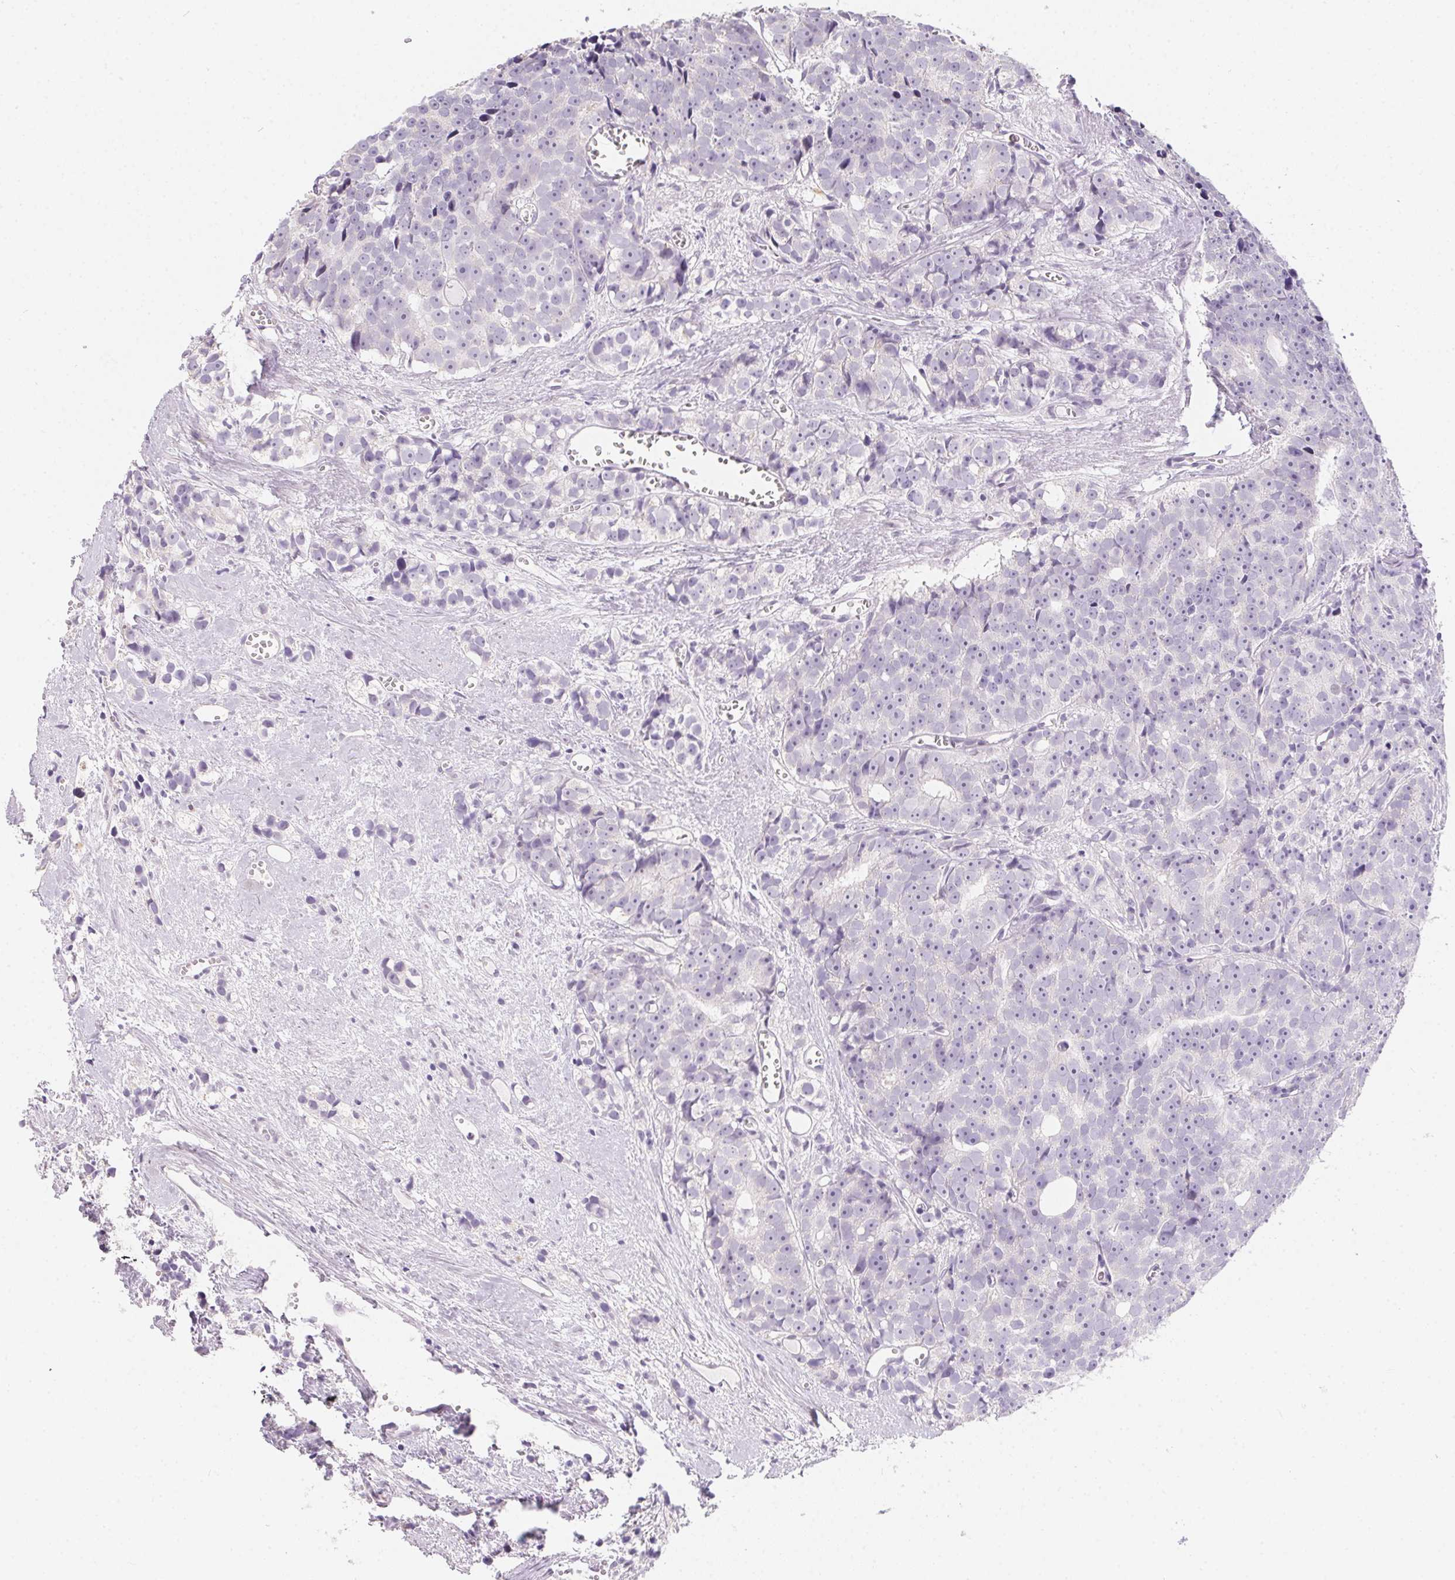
{"staining": {"intensity": "negative", "quantity": "none", "location": "none"}, "tissue": "prostate cancer", "cell_type": "Tumor cells", "image_type": "cancer", "snomed": [{"axis": "morphology", "description": "Adenocarcinoma, High grade"}, {"axis": "topography", "description": "Prostate"}], "caption": "IHC photomicrograph of human prostate cancer (adenocarcinoma (high-grade)) stained for a protein (brown), which exhibits no staining in tumor cells. The staining was performed using DAB to visualize the protein expression in brown, while the nuclei were stained in blue with hematoxylin (Magnification: 20x).", "gene": "MORC1", "patient": {"sex": "male", "age": 77}}